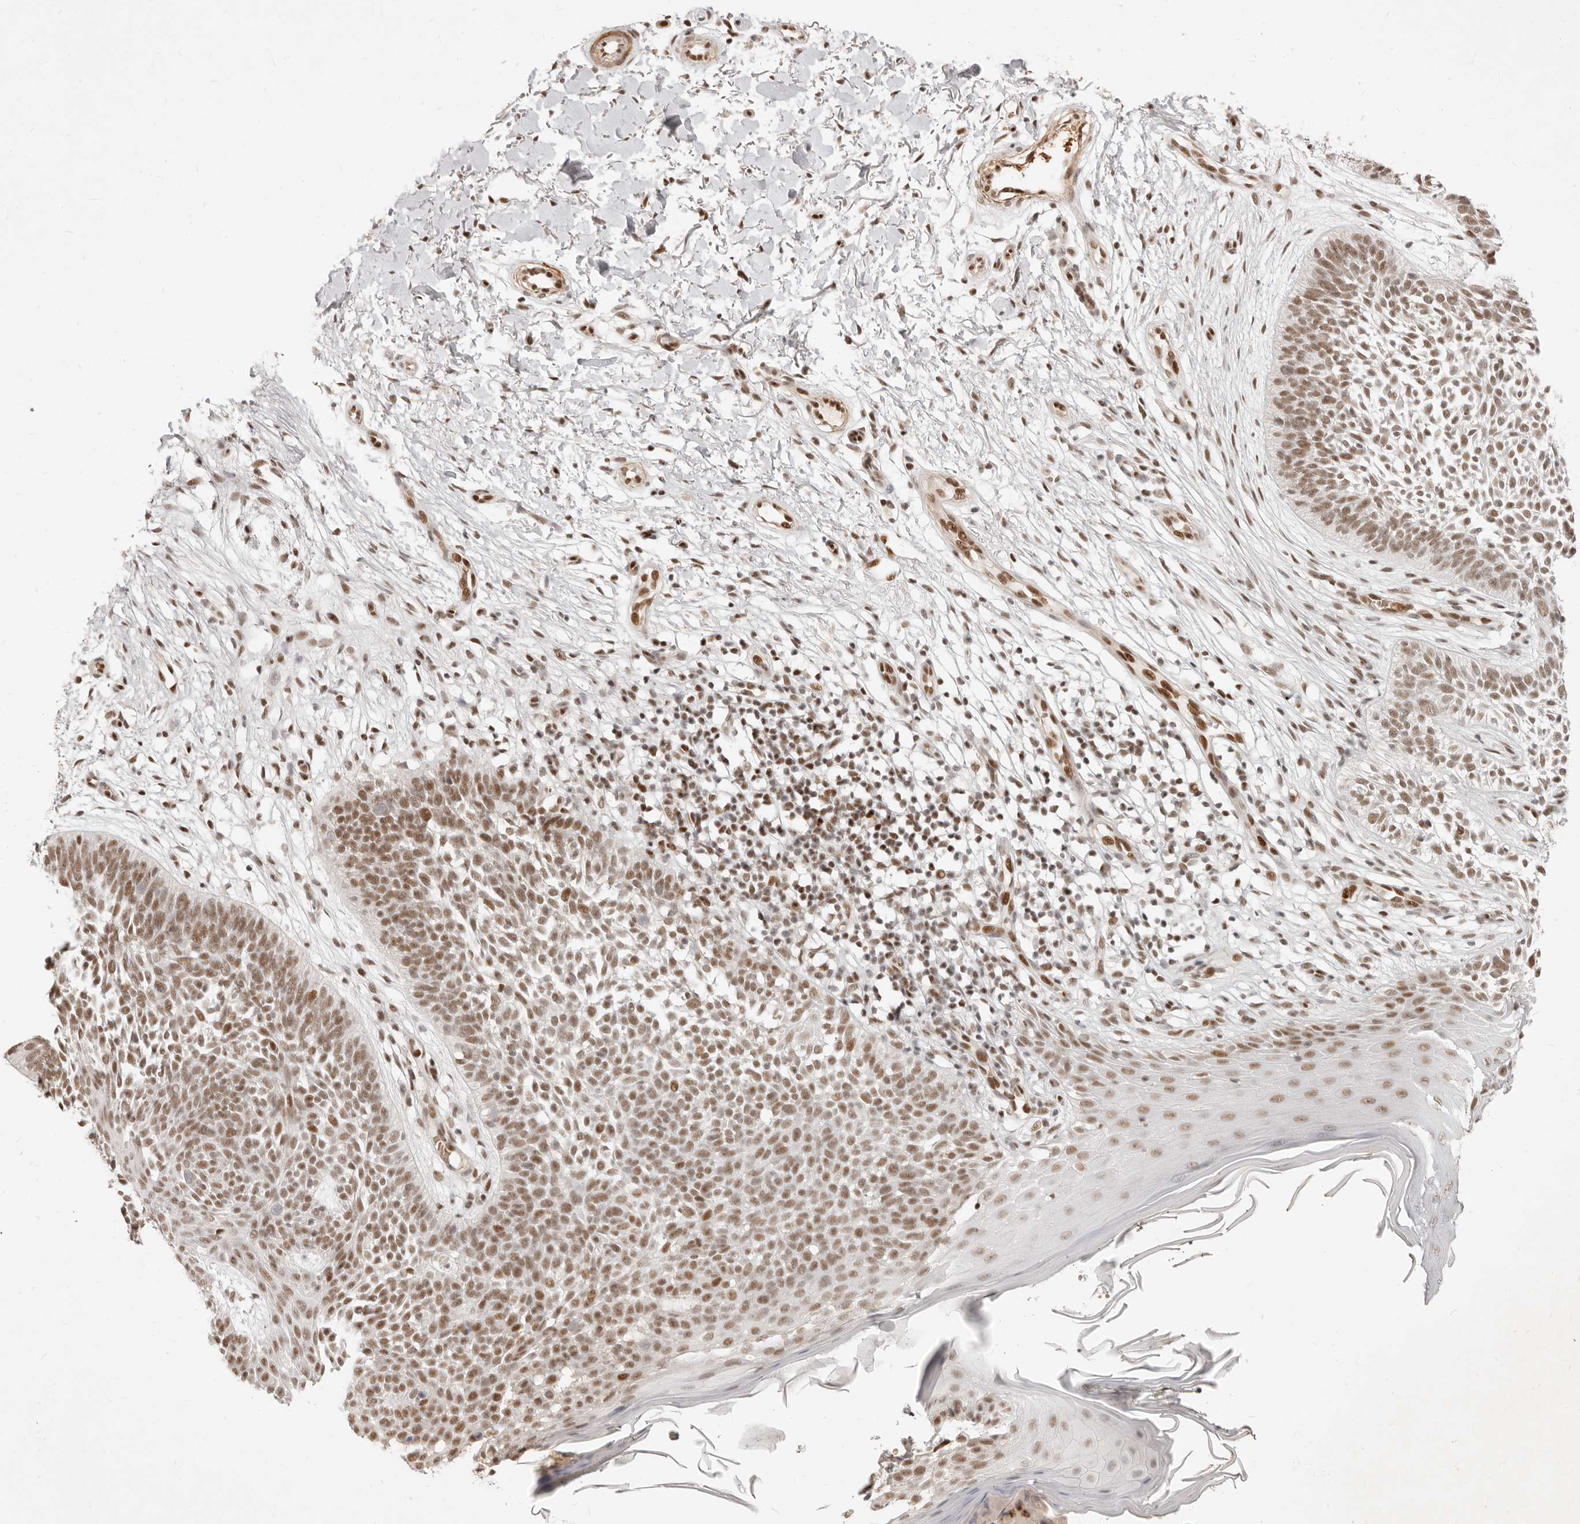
{"staining": {"intensity": "moderate", "quantity": ">75%", "location": "nuclear"}, "tissue": "skin cancer", "cell_type": "Tumor cells", "image_type": "cancer", "snomed": [{"axis": "morphology", "description": "Basal cell carcinoma"}, {"axis": "topography", "description": "Skin"}], "caption": "A brown stain labels moderate nuclear staining of a protein in skin basal cell carcinoma tumor cells.", "gene": "GABPA", "patient": {"sex": "female", "age": 64}}